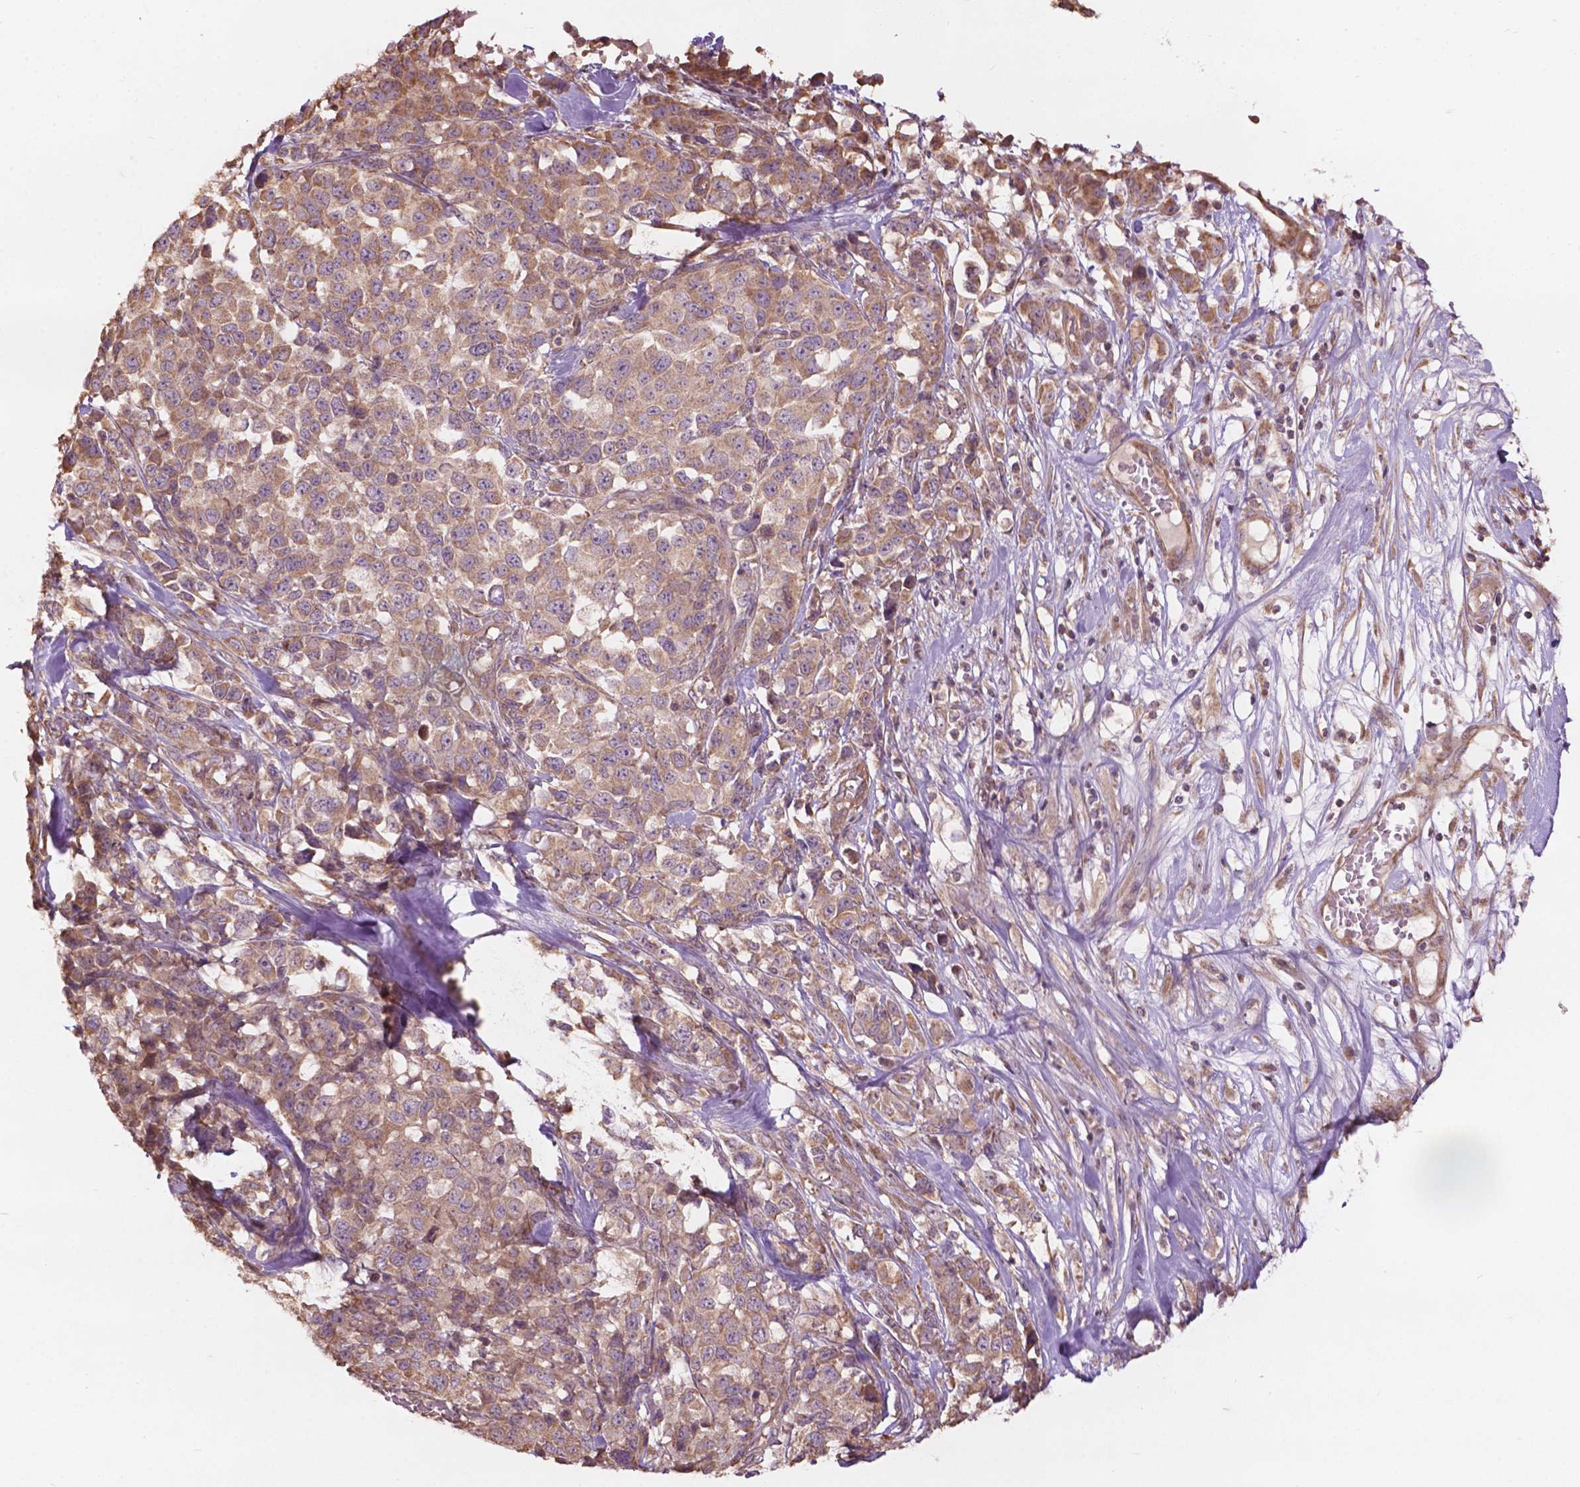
{"staining": {"intensity": "moderate", "quantity": ">75%", "location": "cytoplasmic/membranous"}, "tissue": "melanoma", "cell_type": "Tumor cells", "image_type": "cancer", "snomed": [{"axis": "morphology", "description": "Malignant melanoma, Metastatic site"}, {"axis": "topography", "description": "Skin"}], "caption": "Immunohistochemical staining of human malignant melanoma (metastatic site) displays medium levels of moderate cytoplasmic/membranous protein expression in about >75% of tumor cells. The protein is shown in brown color, while the nuclei are stained blue.", "gene": "CDC42BPA", "patient": {"sex": "male", "age": 84}}